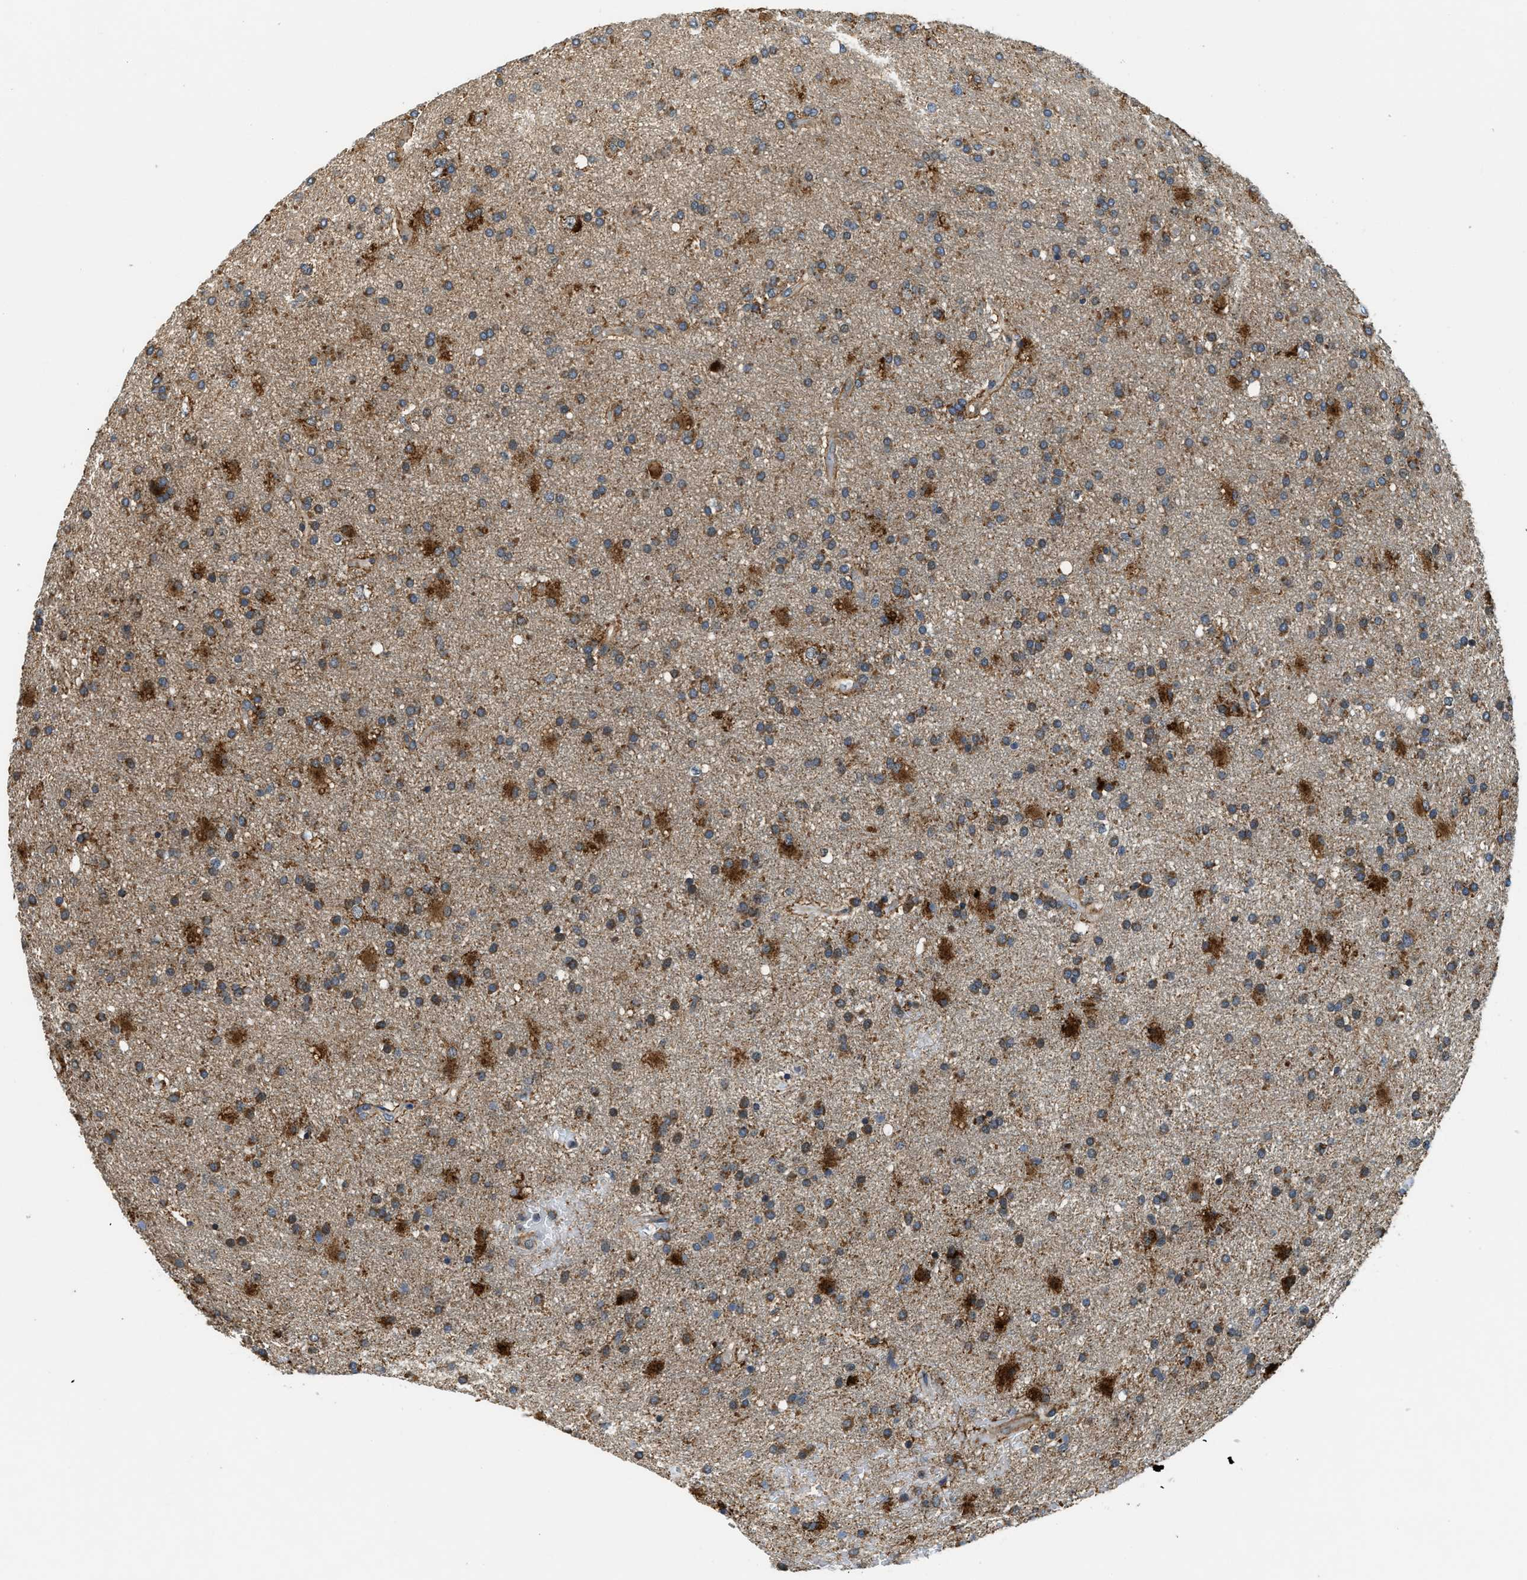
{"staining": {"intensity": "moderate", "quantity": ">75%", "location": "cytoplasmic/membranous"}, "tissue": "glioma", "cell_type": "Tumor cells", "image_type": "cancer", "snomed": [{"axis": "morphology", "description": "Glioma, malignant, High grade"}, {"axis": "topography", "description": "Brain"}], "caption": "IHC (DAB) staining of malignant glioma (high-grade) demonstrates moderate cytoplasmic/membranous protein staining in about >75% of tumor cells. (DAB (3,3'-diaminobenzidine) IHC with brightfield microscopy, high magnification).", "gene": "STARD3NL", "patient": {"sex": "male", "age": 72}}